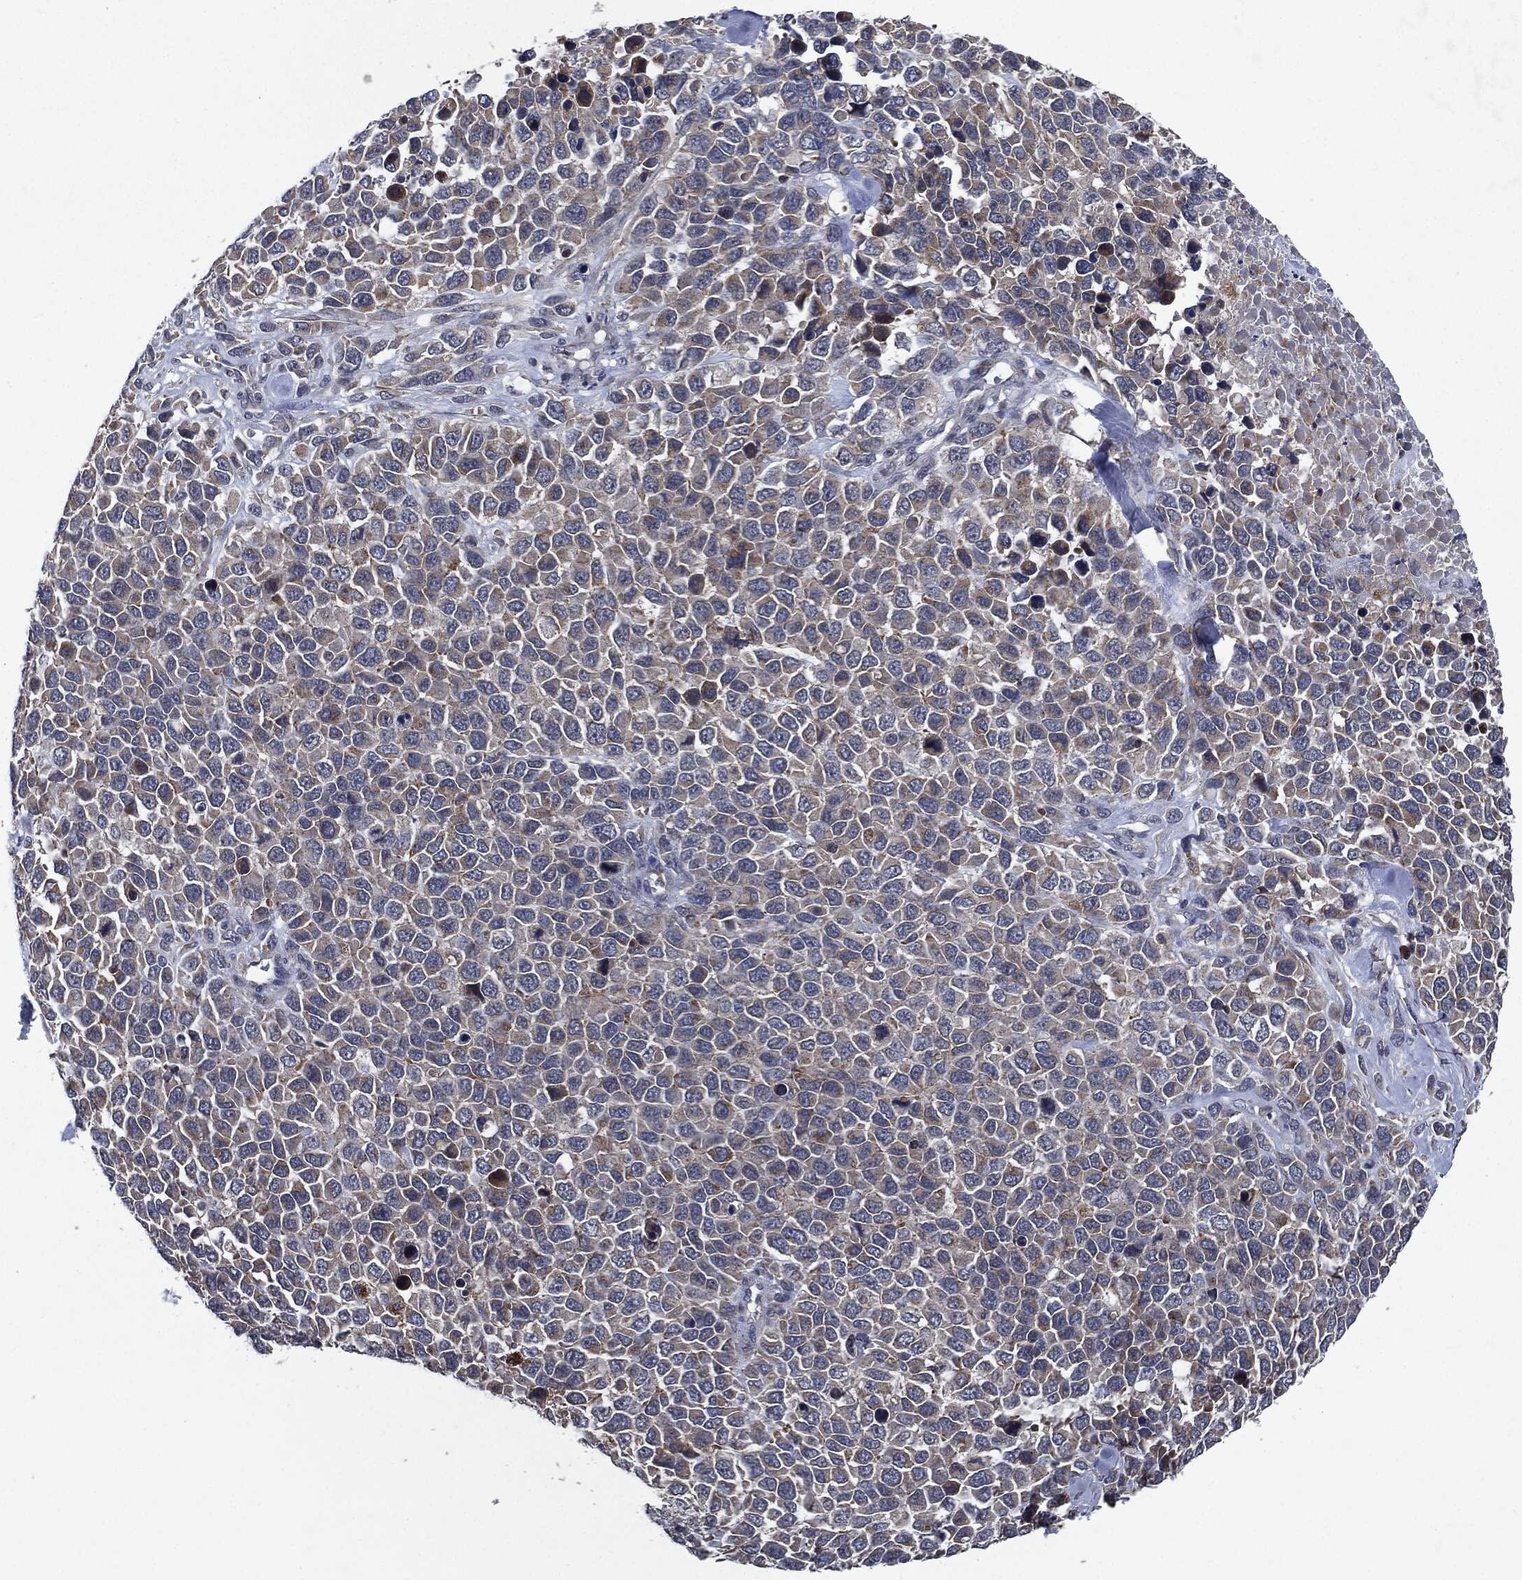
{"staining": {"intensity": "weak", "quantity": "<25%", "location": "cytoplasmic/membranous"}, "tissue": "melanoma", "cell_type": "Tumor cells", "image_type": "cancer", "snomed": [{"axis": "morphology", "description": "Malignant melanoma, Metastatic site"}, {"axis": "topography", "description": "Skin"}], "caption": "Immunohistochemical staining of melanoma demonstrates no significant staining in tumor cells.", "gene": "SLC31A2", "patient": {"sex": "male", "age": 84}}